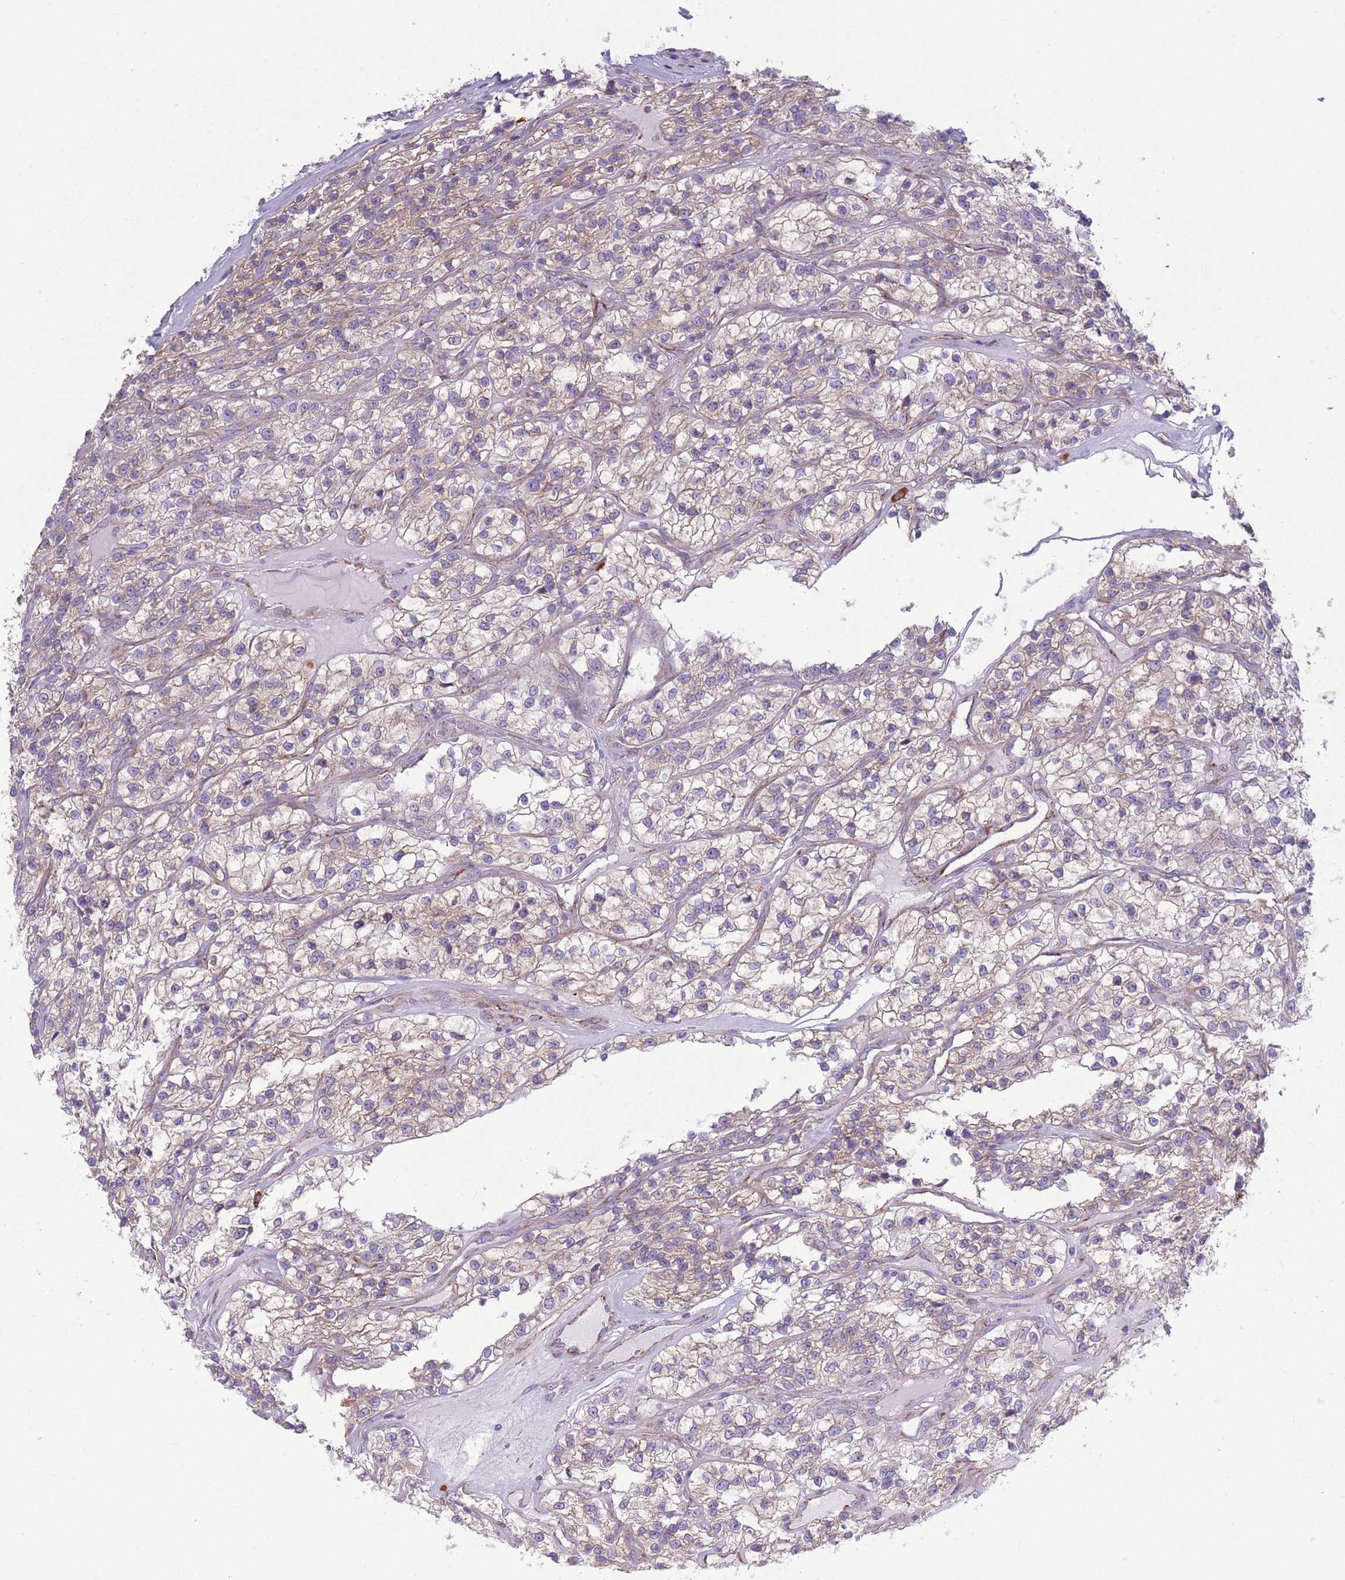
{"staining": {"intensity": "weak", "quantity": "25%-75%", "location": "cytoplasmic/membranous"}, "tissue": "renal cancer", "cell_type": "Tumor cells", "image_type": "cancer", "snomed": [{"axis": "morphology", "description": "Adenocarcinoma, NOS"}, {"axis": "topography", "description": "Kidney"}], "caption": "The immunohistochemical stain shows weak cytoplasmic/membranous positivity in tumor cells of renal cancer tissue.", "gene": "PDHA1", "patient": {"sex": "female", "age": 57}}